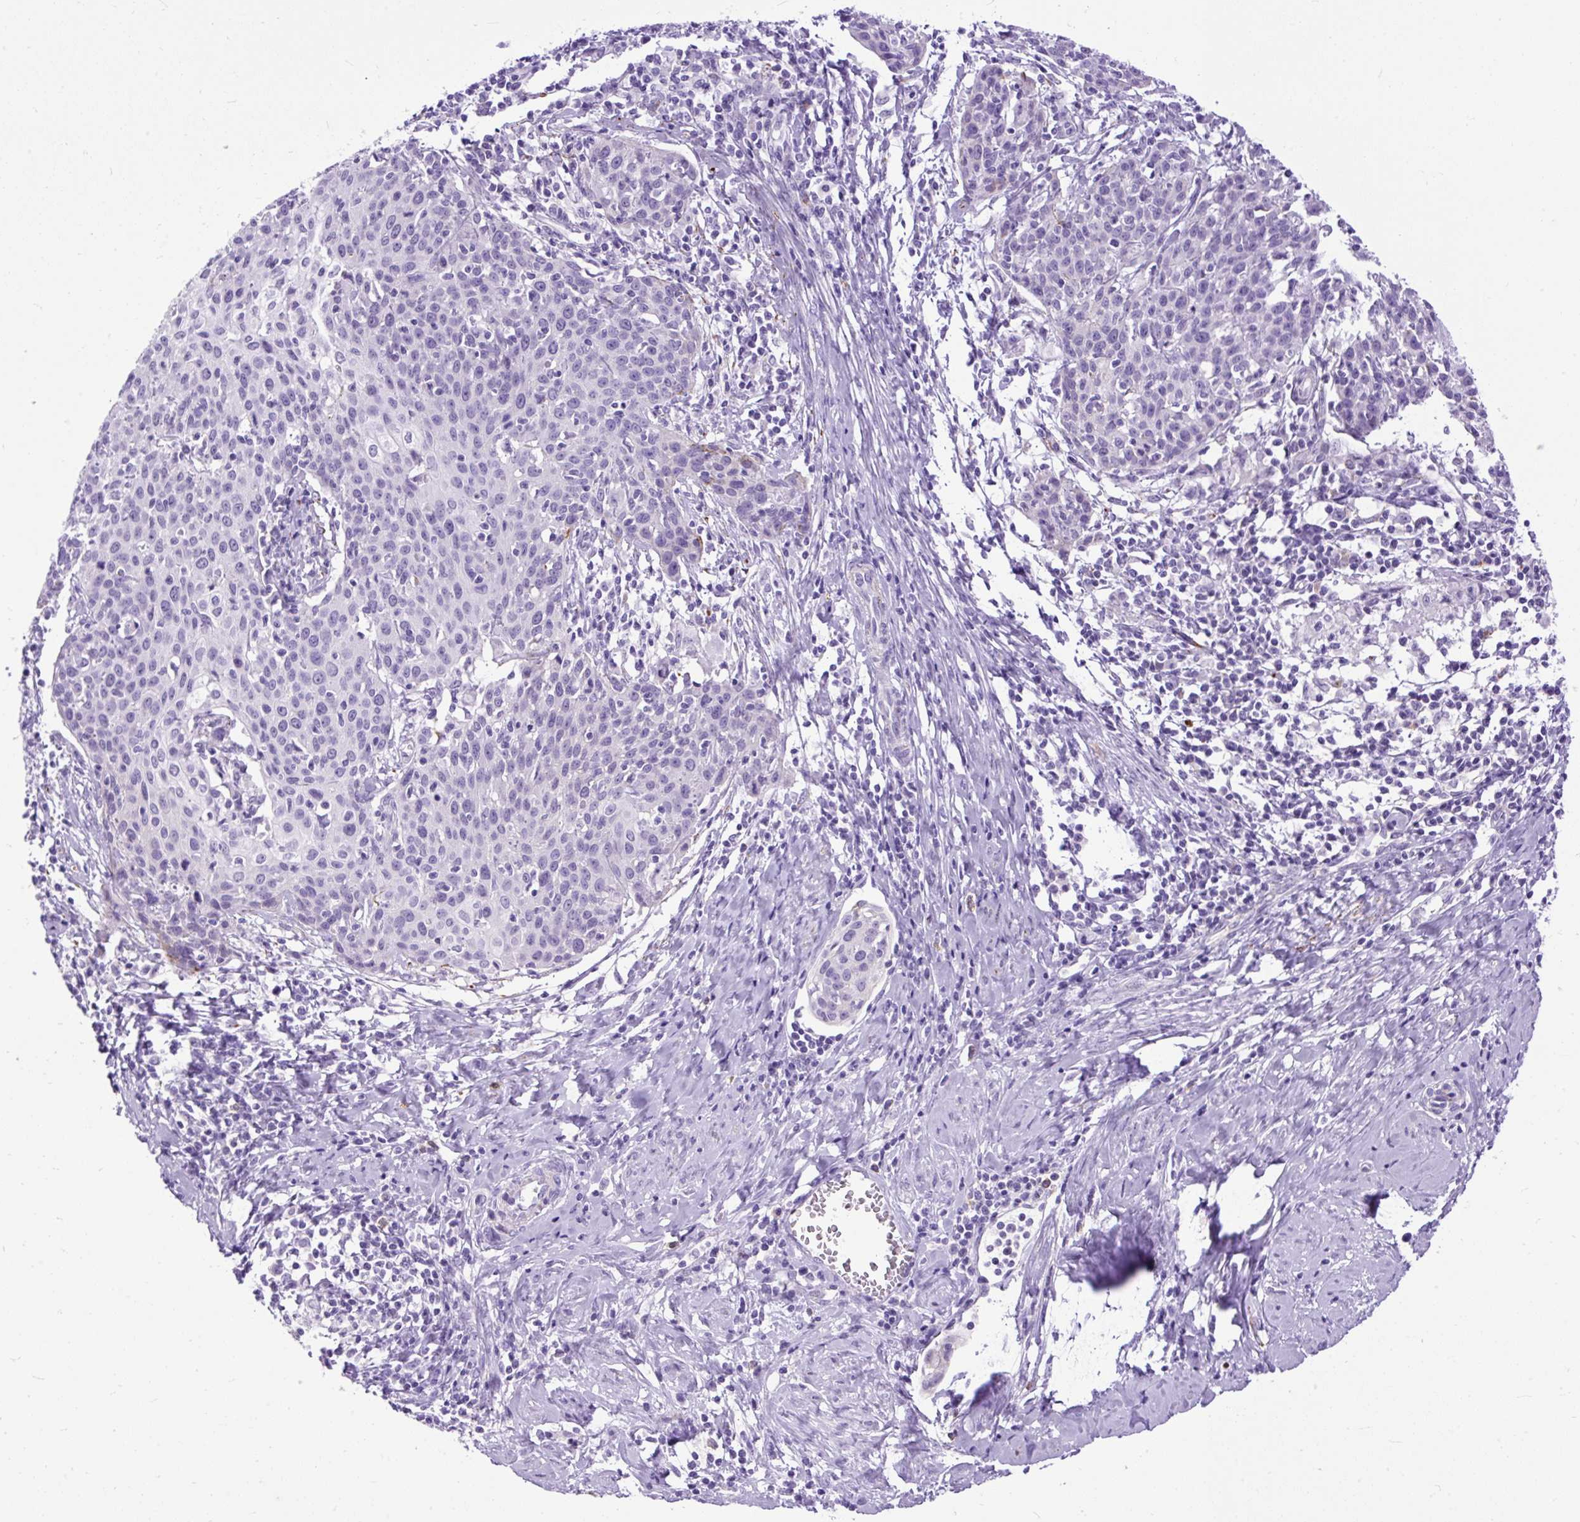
{"staining": {"intensity": "negative", "quantity": "none", "location": "none"}, "tissue": "cervical cancer", "cell_type": "Tumor cells", "image_type": "cancer", "snomed": [{"axis": "morphology", "description": "Squamous cell carcinoma, NOS"}, {"axis": "topography", "description": "Cervix"}], "caption": "Tumor cells show no significant protein positivity in cervical cancer. Nuclei are stained in blue.", "gene": "ZNF256", "patient": {"sex": "female", "age": 38}}